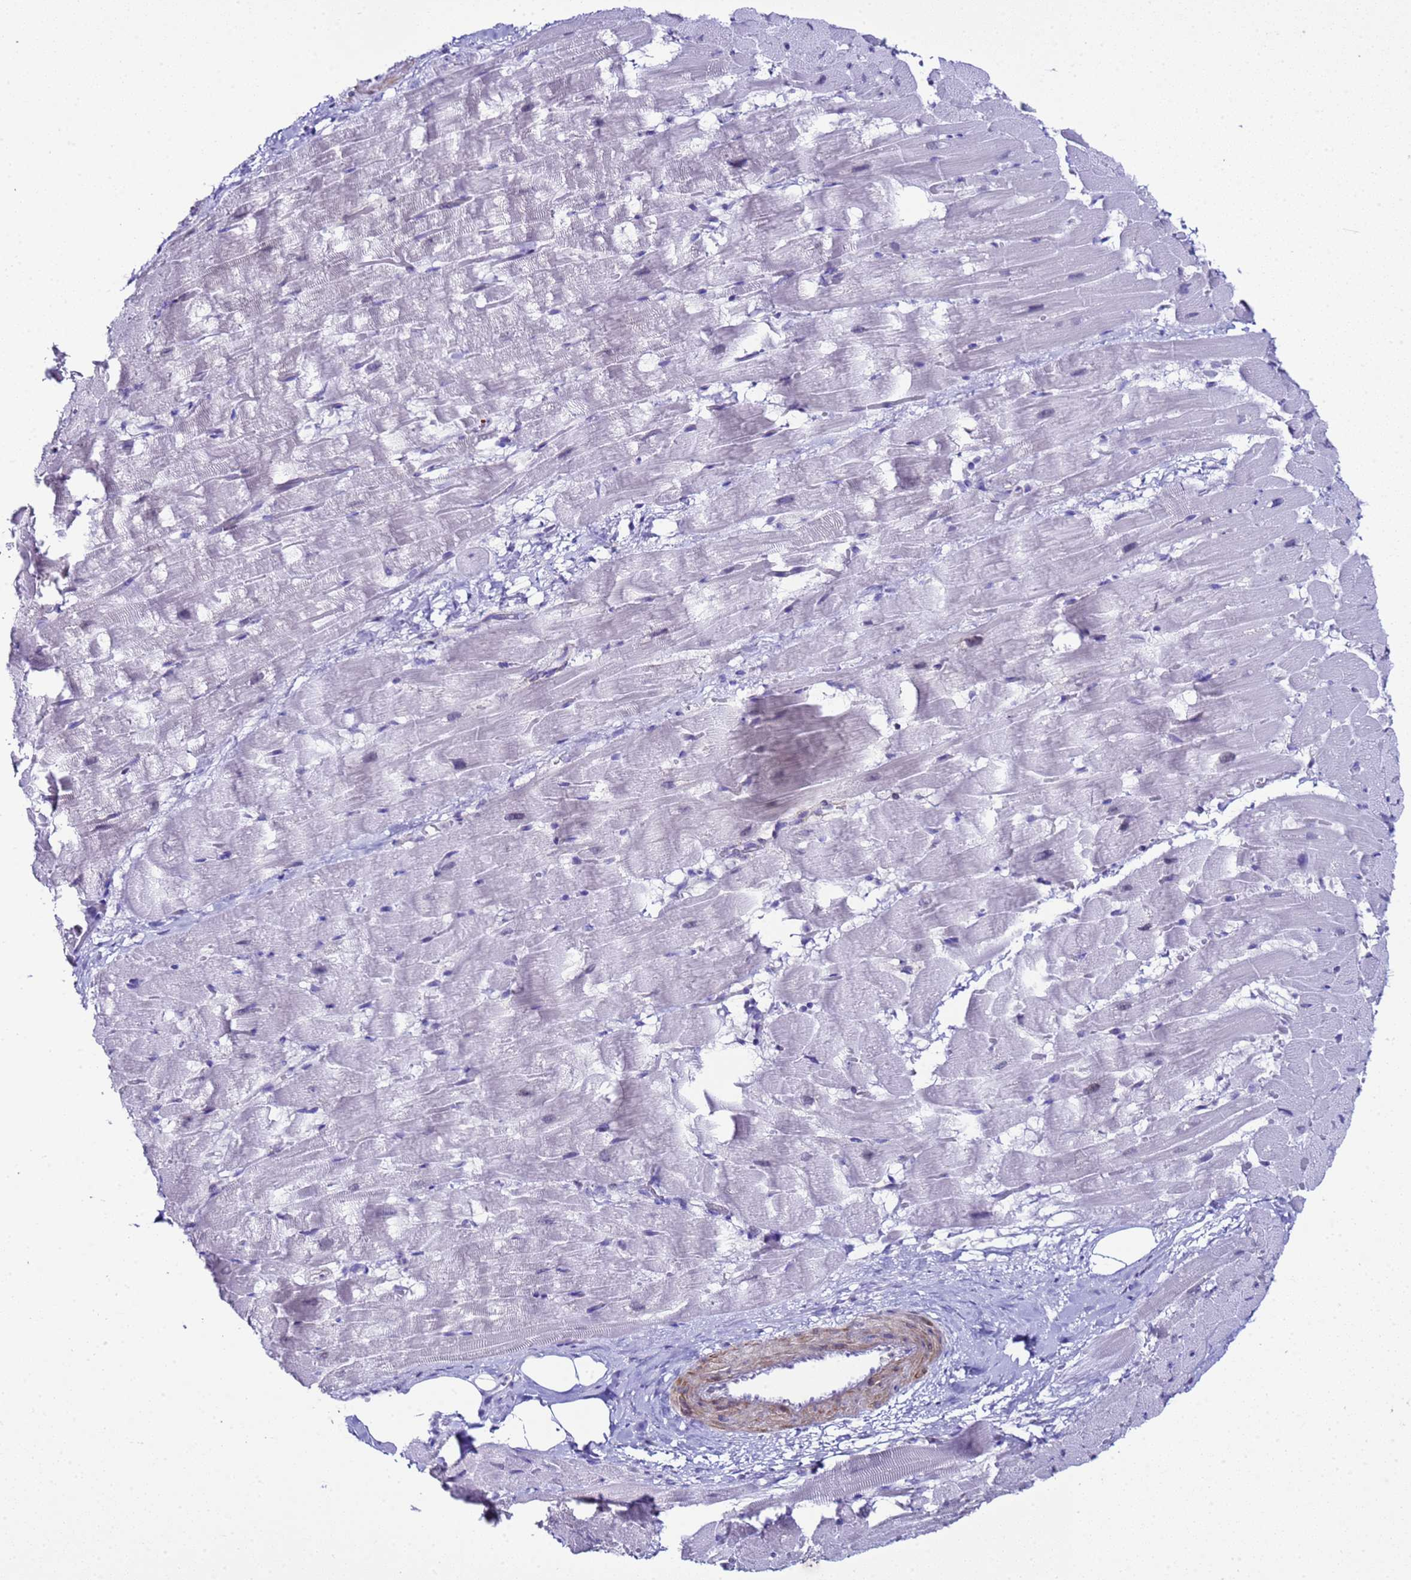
{"staining": {"intensity": "negative", "quantity": "none", "location": "none"}, "tissue": "heart muscle", "cell_type": "Cardiomyocytes", "image_type": "normal", "snomed": [{"axis": "morphology", "description": "Normal tissue, NOS"}, {"axis": "topography", "description": "Heart"}], "caption": "Immunohistochemical staining of normal human heart muscle shows no significant expression in cardiomyocytes.", "gene": "BCL7A", "patient": {"sex": "male", "age": 37}}